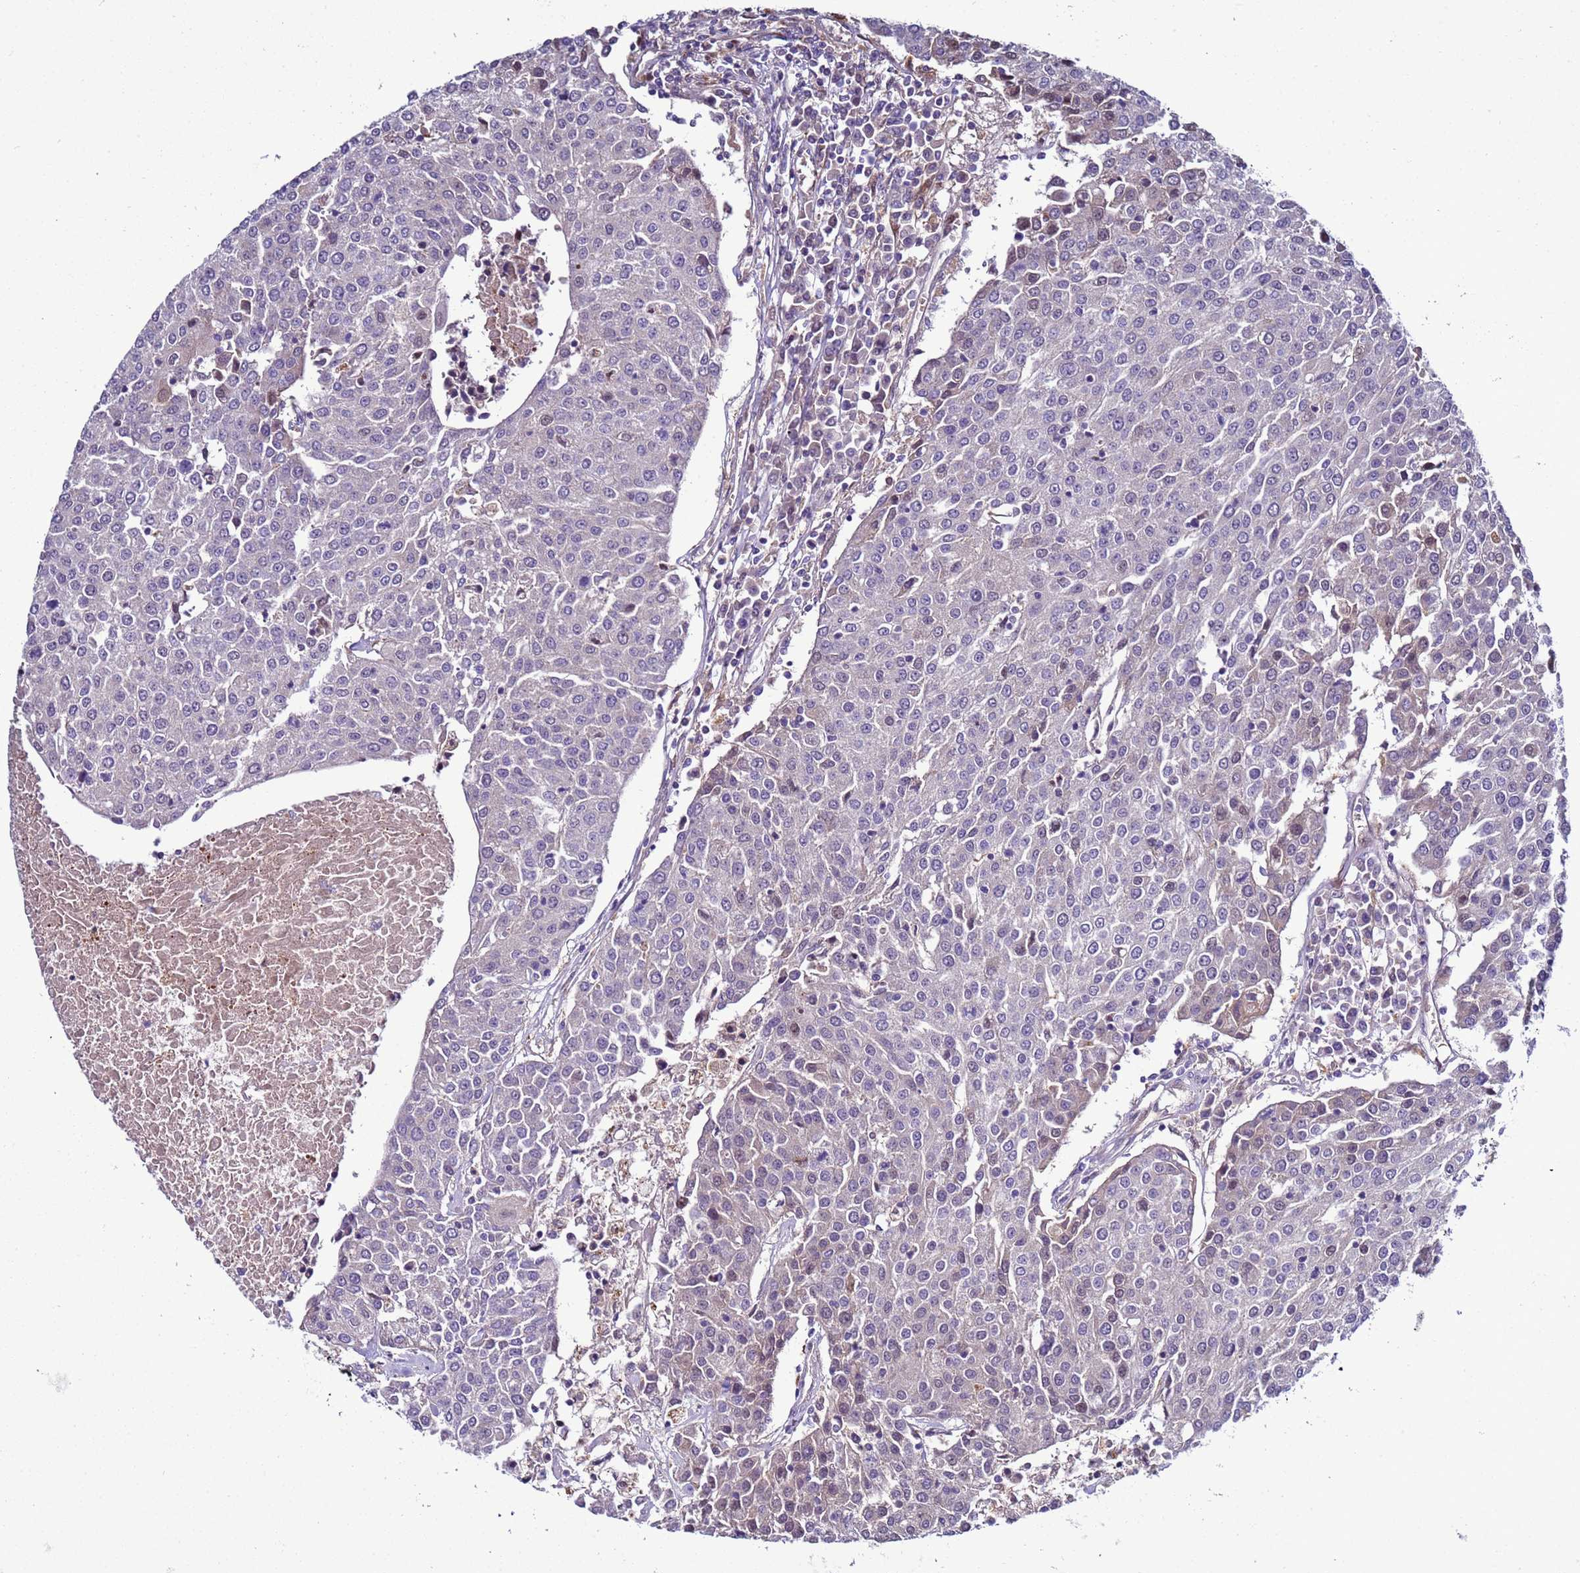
{"staining": {"intensity": "negative", "quantity": "none", "location": "none"}, "tissue": "urothelial cancer", "cell_type": "Tumor cells", "image_type": "cancer", "snomed": [{"axis": "morphology", "description": "Urothelial carcinoma, High grade"}, {"axis": "topography", "description": "Urinary bladder"}], "caption": "The immunohistochemistry histopathology image has no significant staining in tumor cells of high-grade urothelial carcinoma tissue. (DAB immunohistochemistry, high magnification).", "gene": "NAT2", "patient": {"sex": "female", "age": 85}}